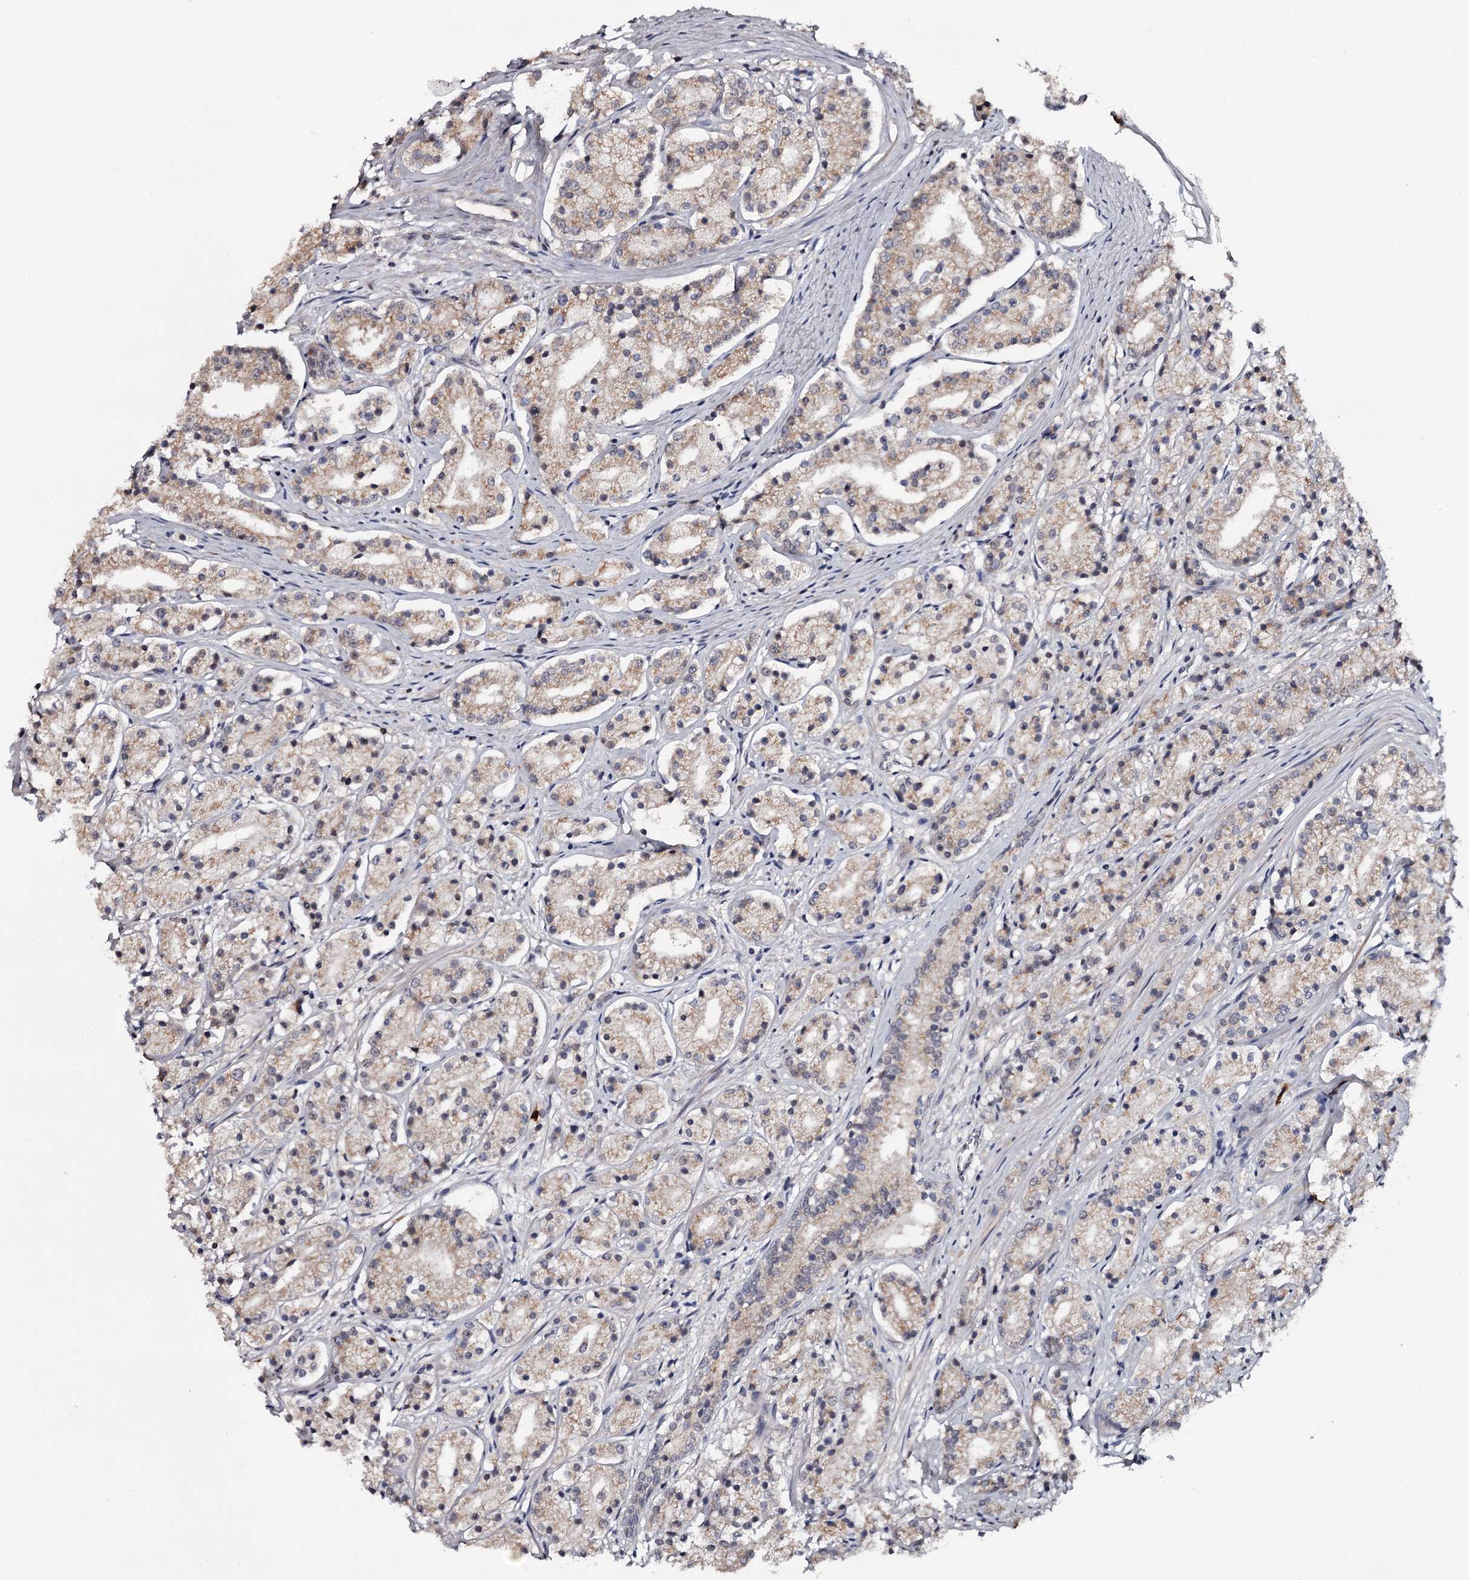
{"staining": {"intensity": "weak", "quantity": "25%-75%", "location": "cytoplasmic/membranous"}, "tissue": "prostate cancer", "cell_type": "Tumor cells", "image_type": "cancer", "snomed": [{"axis": "morphology", "description": "Adenocarcinoma, High grade"}, {"axis": "topography", "description": "Prostate"}], "caption": "Protein staining reveals weak cytoplasmic/membranous expression in approximately 25%-75% of tumor cells in prostate high-grade adenocarcinoma.", "gene": "GTSF1", "patient": {"sex": "male", "age": 69}}